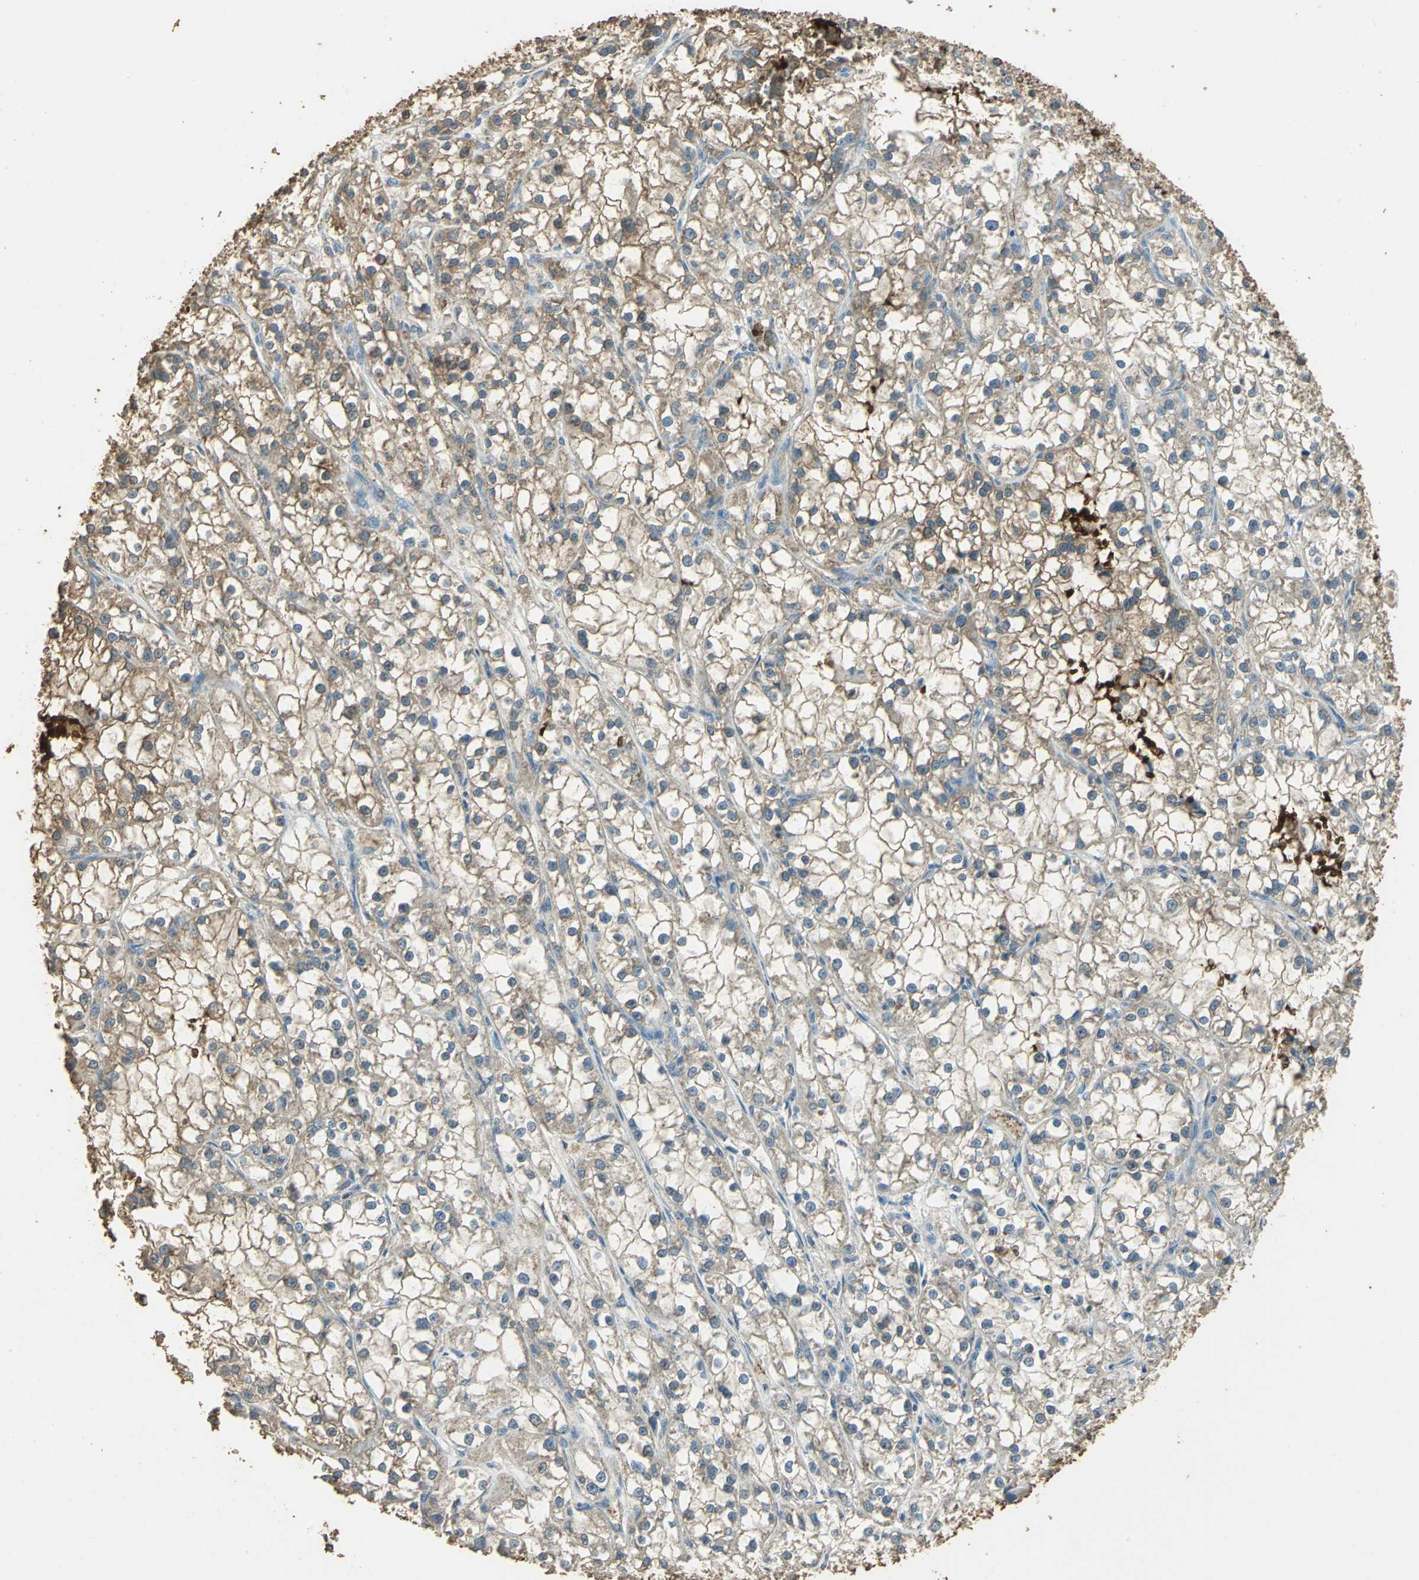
{"staining": {"intensity": "weak", "quantity": ">75%", "location": "cytoplasmic/membranous"}, "tissue": "renal cancer", "cell_type": "Tumor cells", "image_type": "cancer", "snomed": [{"axis": "morphology", "description": "Adenocarcinoma, NOS"}, {"axis": "topography", "description": "Kidney"}], "caption": "The micrograph displays staining of renal cancer (adenocarcinoma), revealing weak cytoplasmic/membranous protein expression (brown color) within tumor cells.", "gene": "TRAPPC2", "patient": {"sex": "female", "age": 52}}